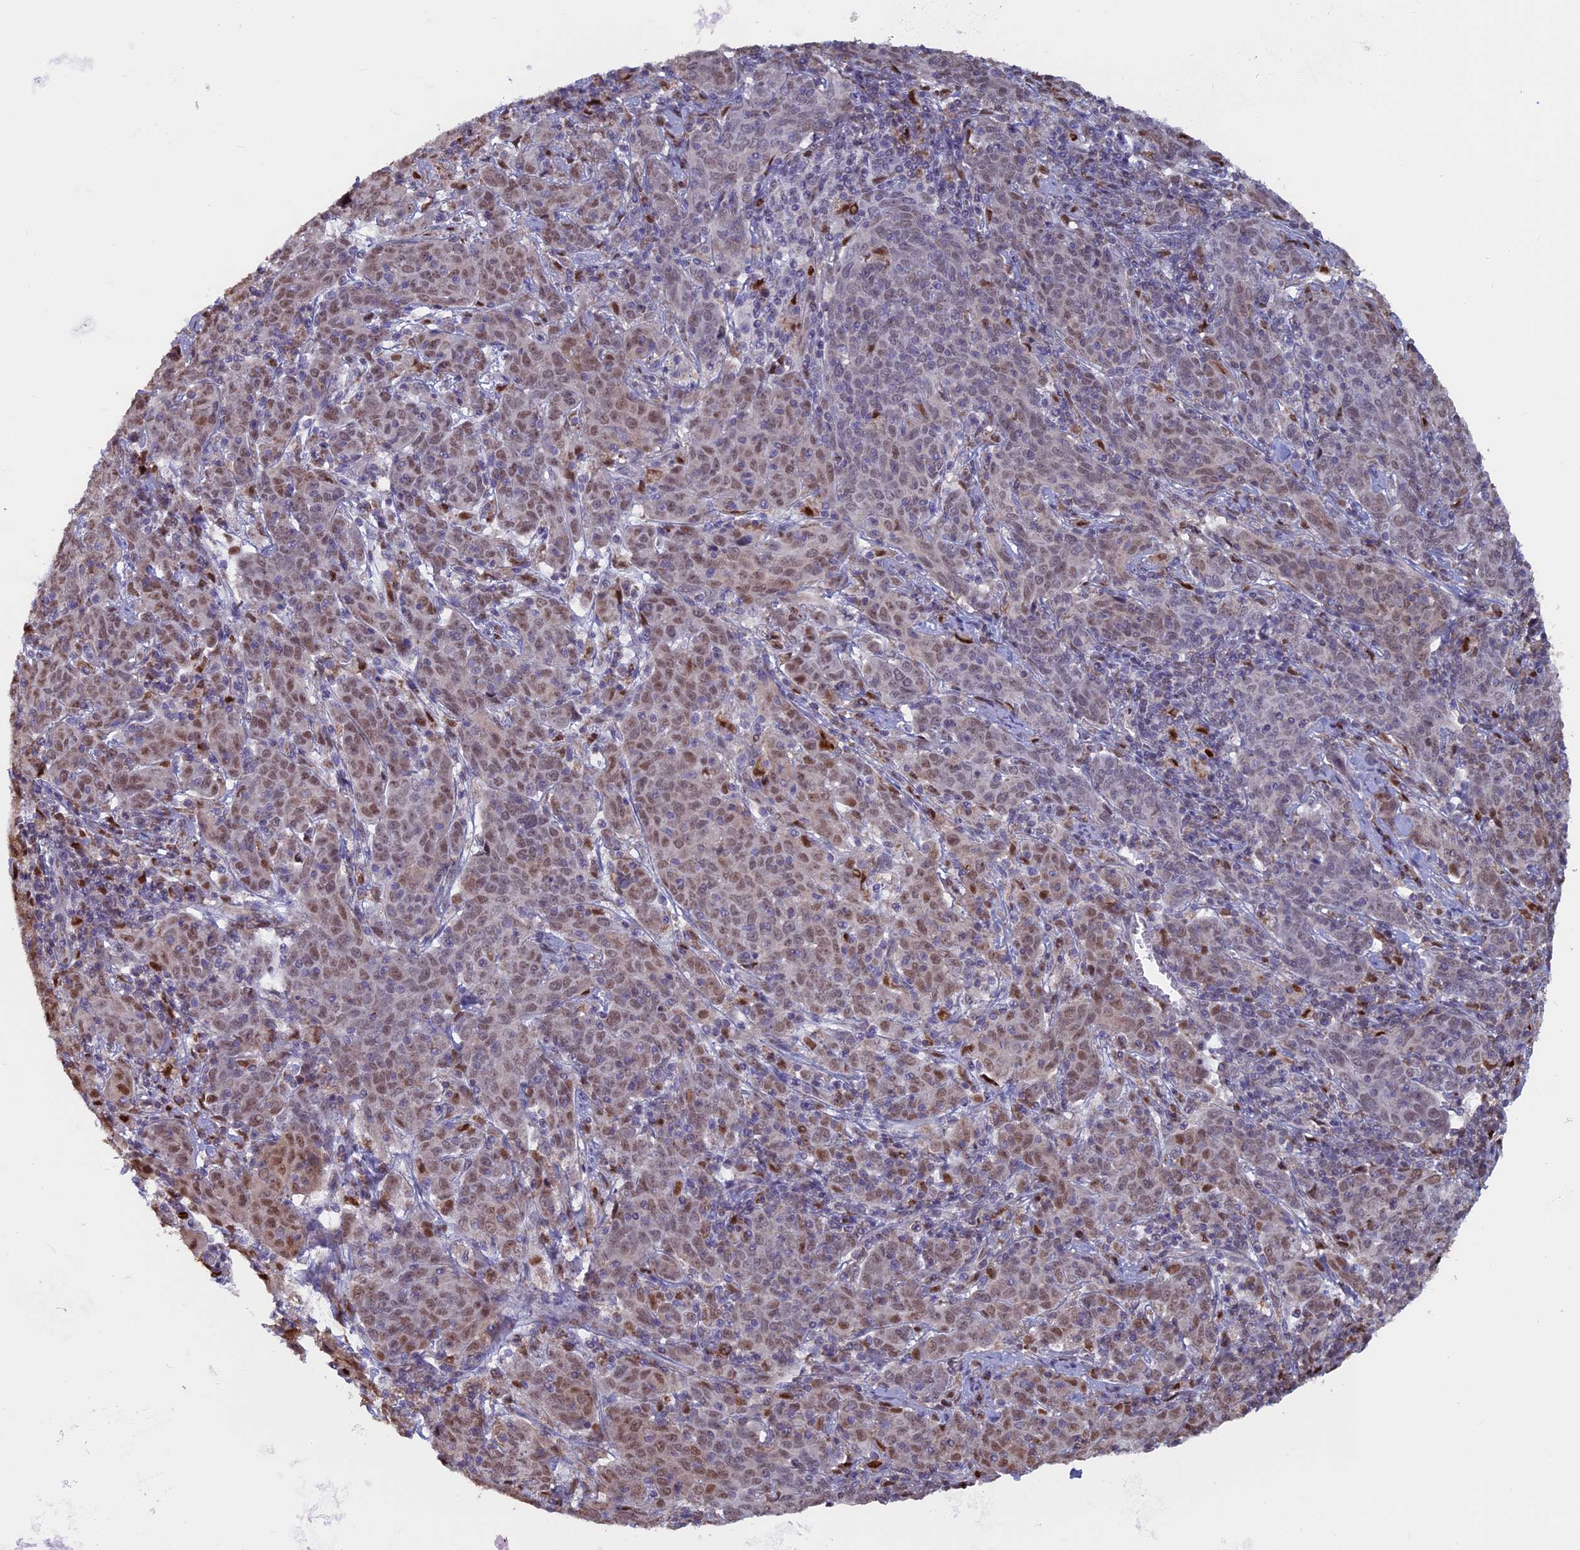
{"staining": {"intensity": "moderate", "quantity": "25%-75%", "location": "nuclear"}, "tissue": "cervical cancer", "cell_type": "Tumor cells", "image_type": "cancer", "snomed": [{"axis": "morphology", "description": "Squamous cell carcinoma, NOS"}, {"axis": "topography", "description": "Cervix"}], "caption": "IHC (DAB) staining of human cervical cancer (squamous cell carcinoma) shows moderate nuclear protein positivity in about 25%-75% of tumor cells.", "gene": "ACSS1", "patient": {"sex": "female", "age": 67}}